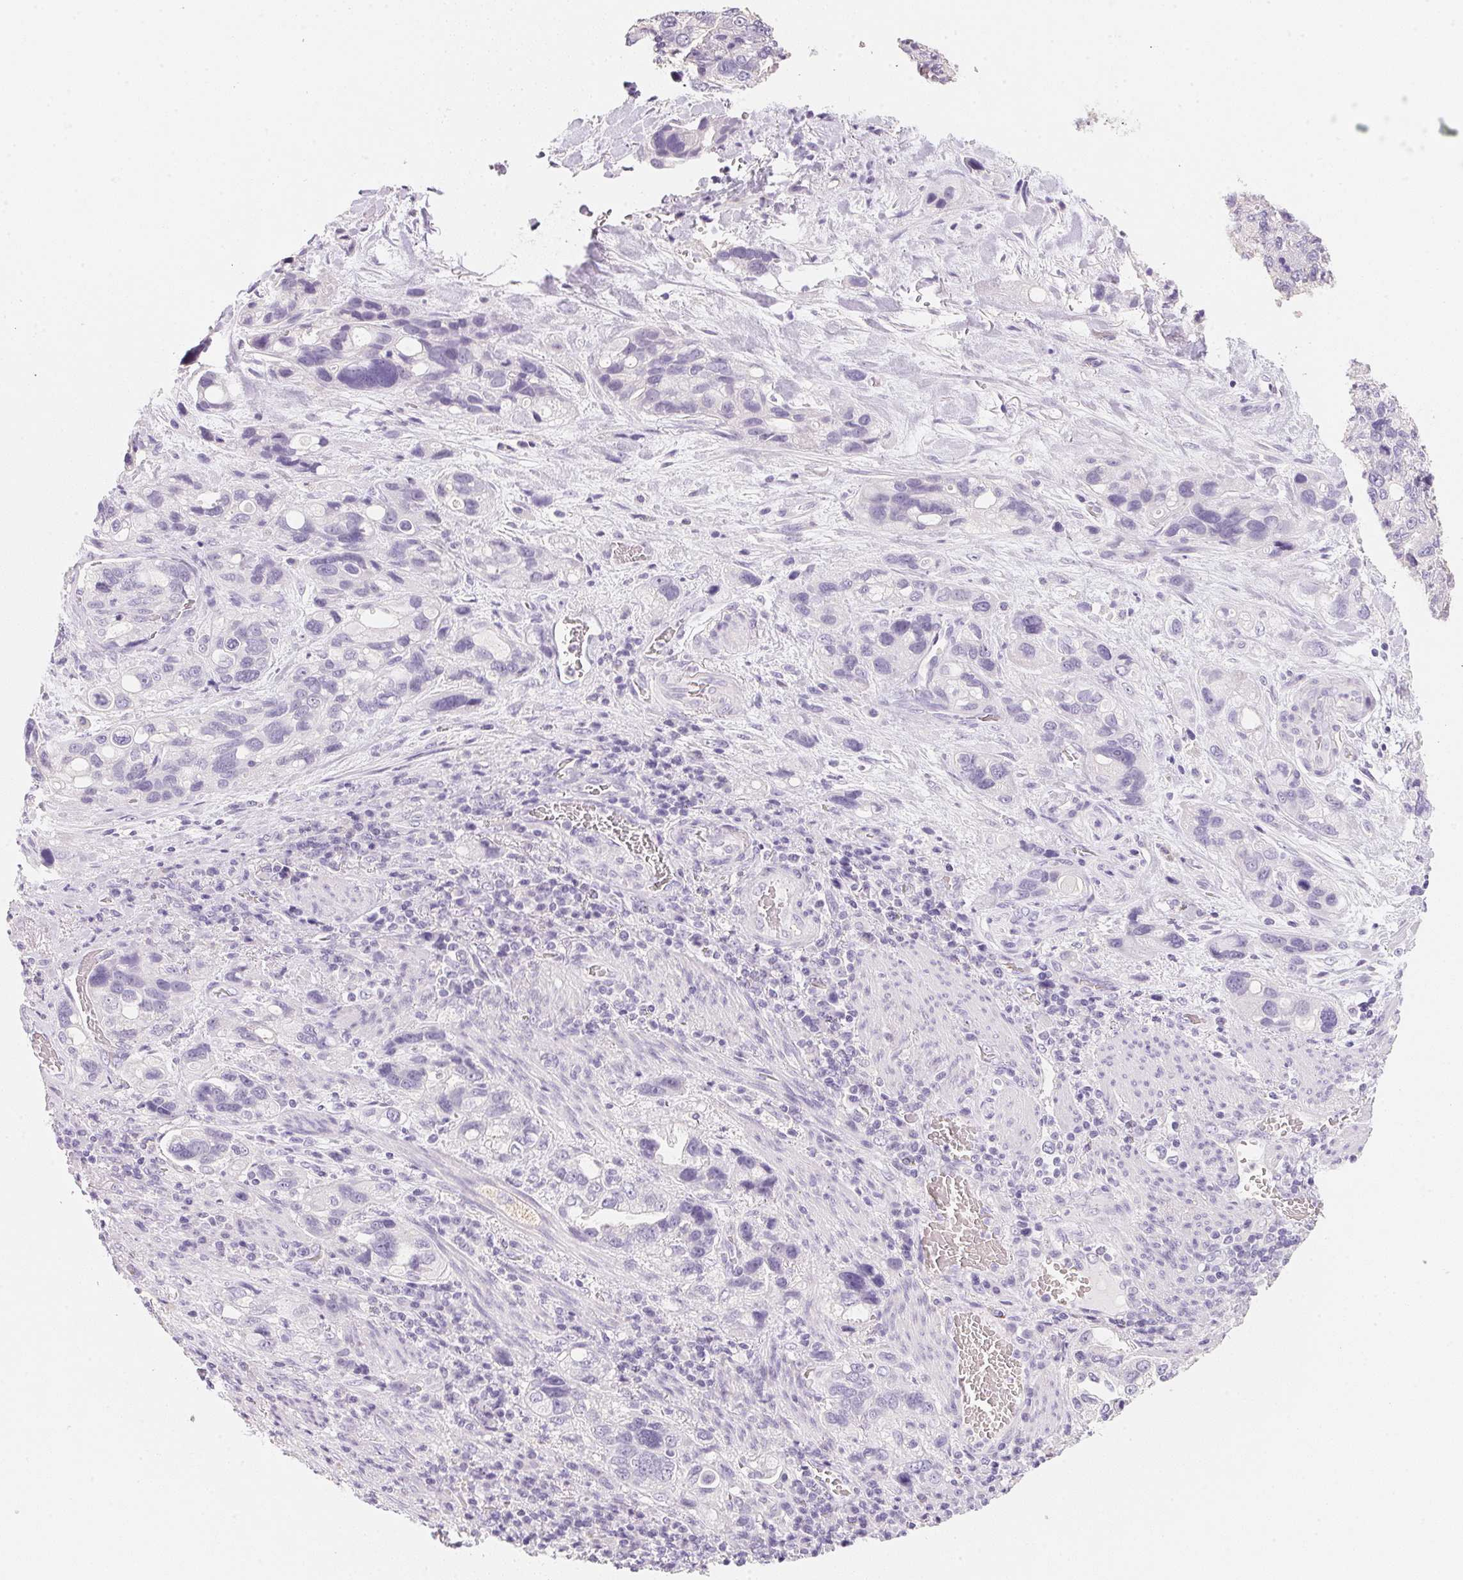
{"staining": {"intensity": "negative", "quantity": "none", "location": "none"}, "tissue": "stomach cancer", "cell_type": "Tumor cells", "image_type": "cancer", "snomed": [{"axis": "morphology", "description": "Adenocarcinoma, NOS"}, {"axis": "topography", "description": "Stomach, upper"}], "caption": "An immunohistochemistry (IHC) histopathology image of adenocarcinoma (stomach) is shown. There is no staining in tumor cells of adenocarcinoma (stomach).", "gene": "ACP3", "patient": {"sex": "female", "age": 81}}